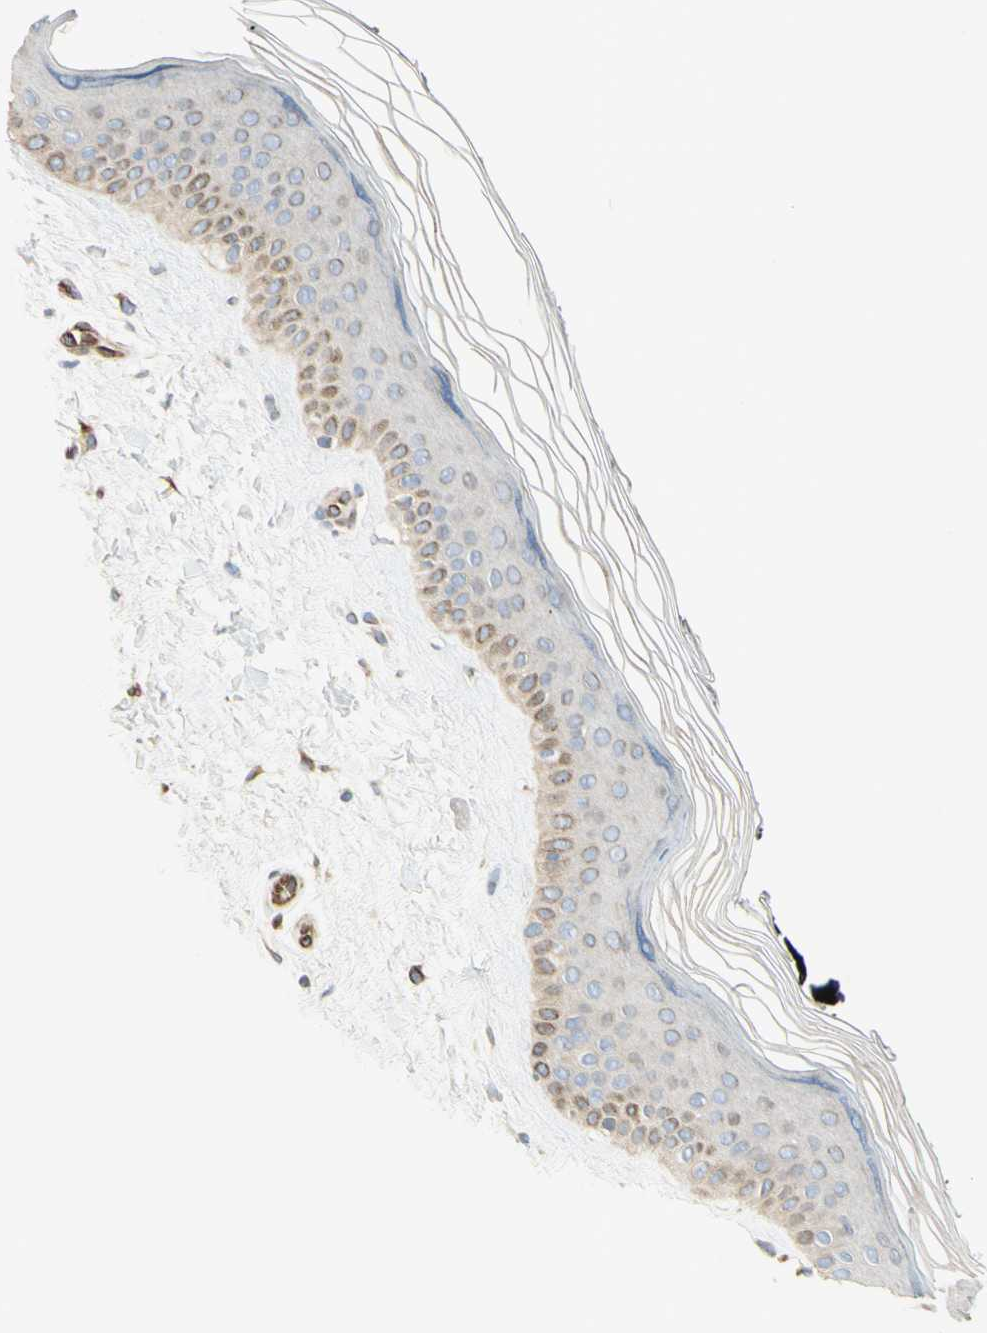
{"staining": {"intensity": "moderate", "quantity": "25%-75%", "location": "cytoplasmic/membranous"}, "tissue": "skin", "cell_type": "Fibroblasts", "image_type": "normal", "snomed": [{"axis": "morphology", "description": "Normal tissue, NOS"}, {"axis": "topography", "description": "Skin"}], "caption": "Approximately 25%-75% of fibroblasts in benign skin reveal moderate cytoplasmic/membranous protein positivity as visualized by brown immunohistochemical staining.", "gene": "TRAF2", "patient": {"sex": "male", "age": 16}}